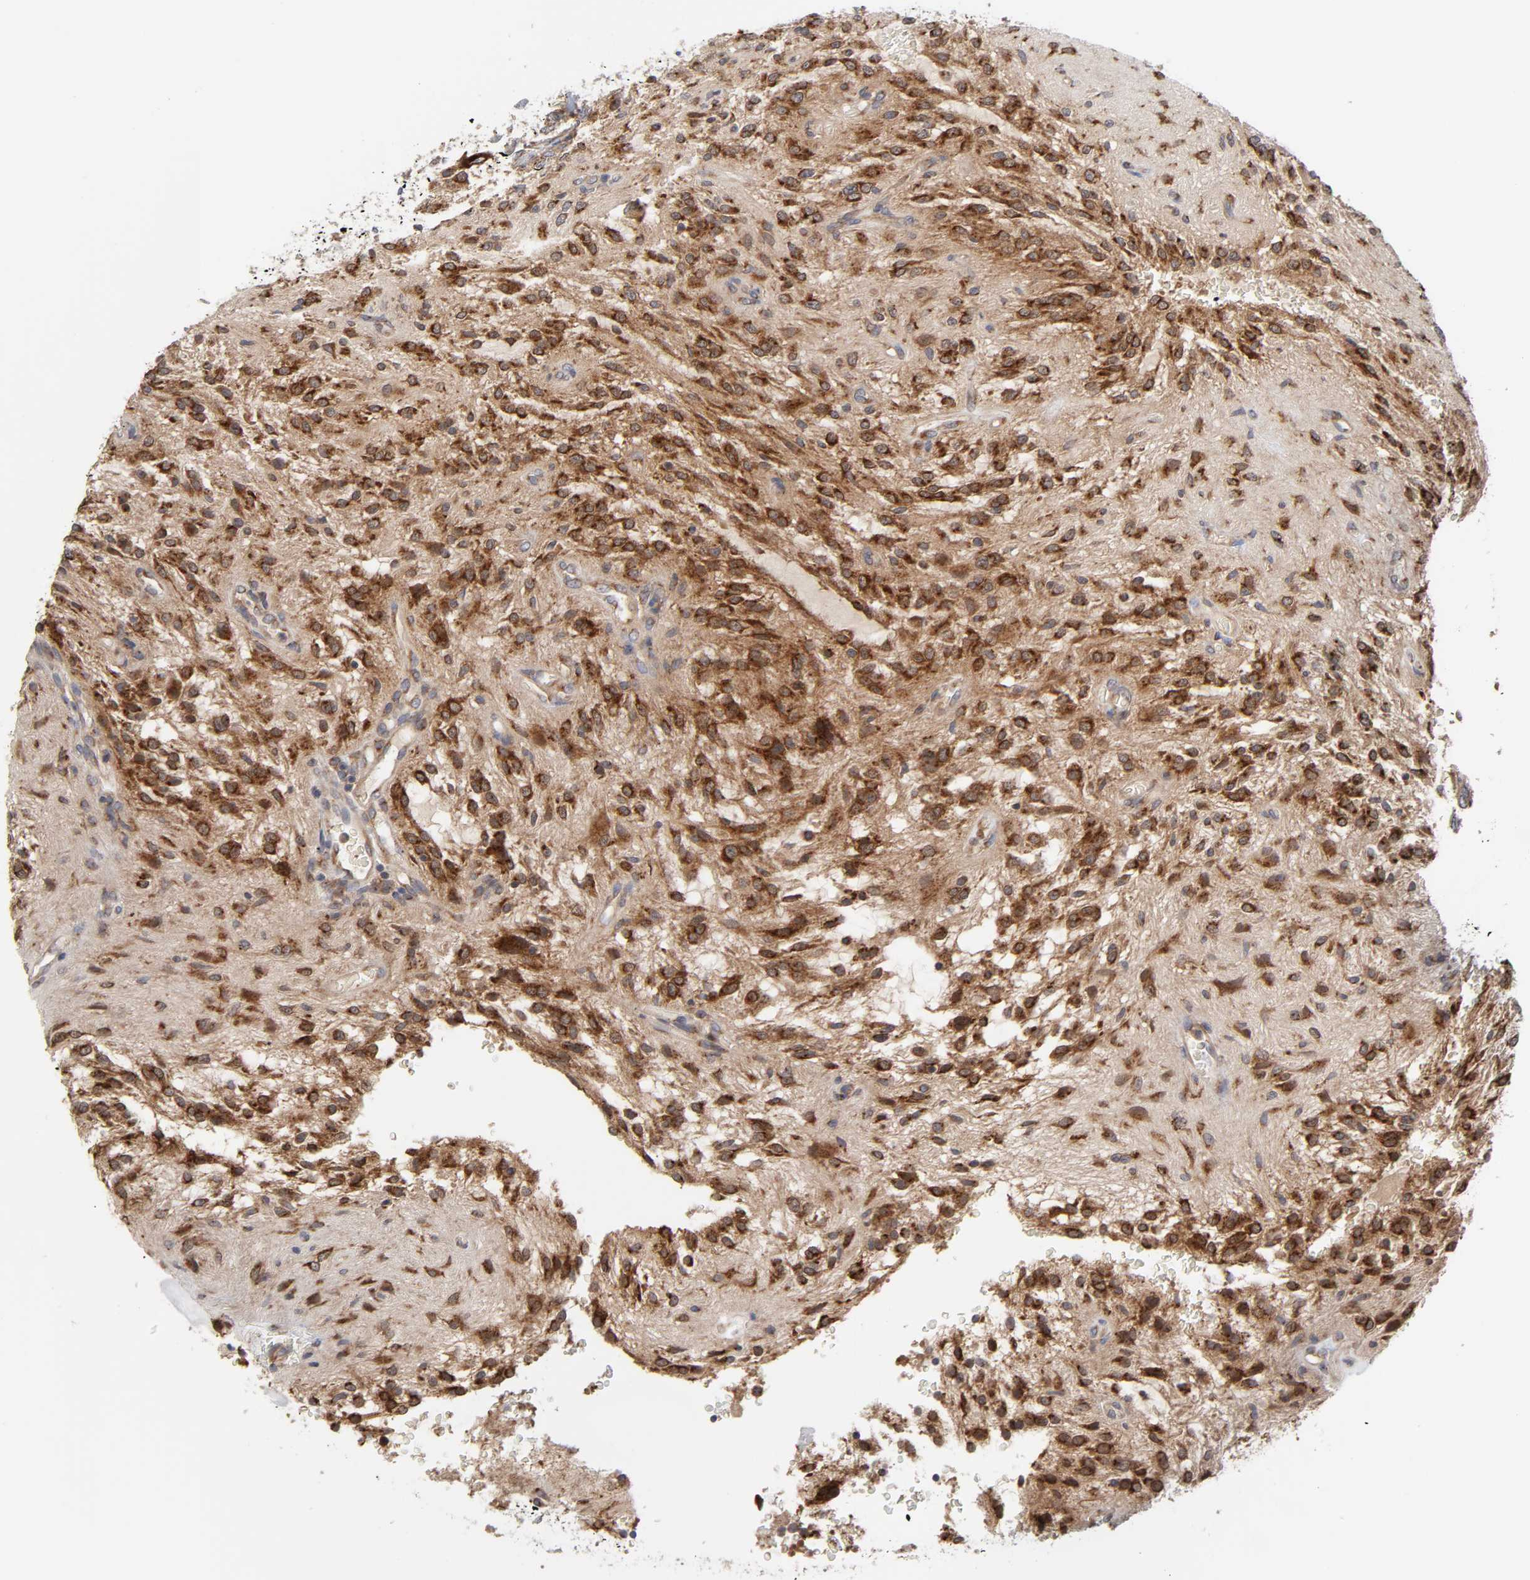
{"staining": {"intensity": "strong", "quantity": ">75%", "location": "cytoplasmic/membranous"}, "tissue": "glioma", "cell_type": "Tumor cells", "image_type": "cancer", "snomed": [{"axis": "morphology", "description": "Glioma, malignant, NOS"}, {"axis": "topography", "description": "Cerebellum"}], "caption": "Glioma (malignant) stained for a protein demonstrates strong cytoplasmic/membranous positivity in tumor cells.", "gene": "GNPTG", "patient": {"sex": "female", "age": 10}}